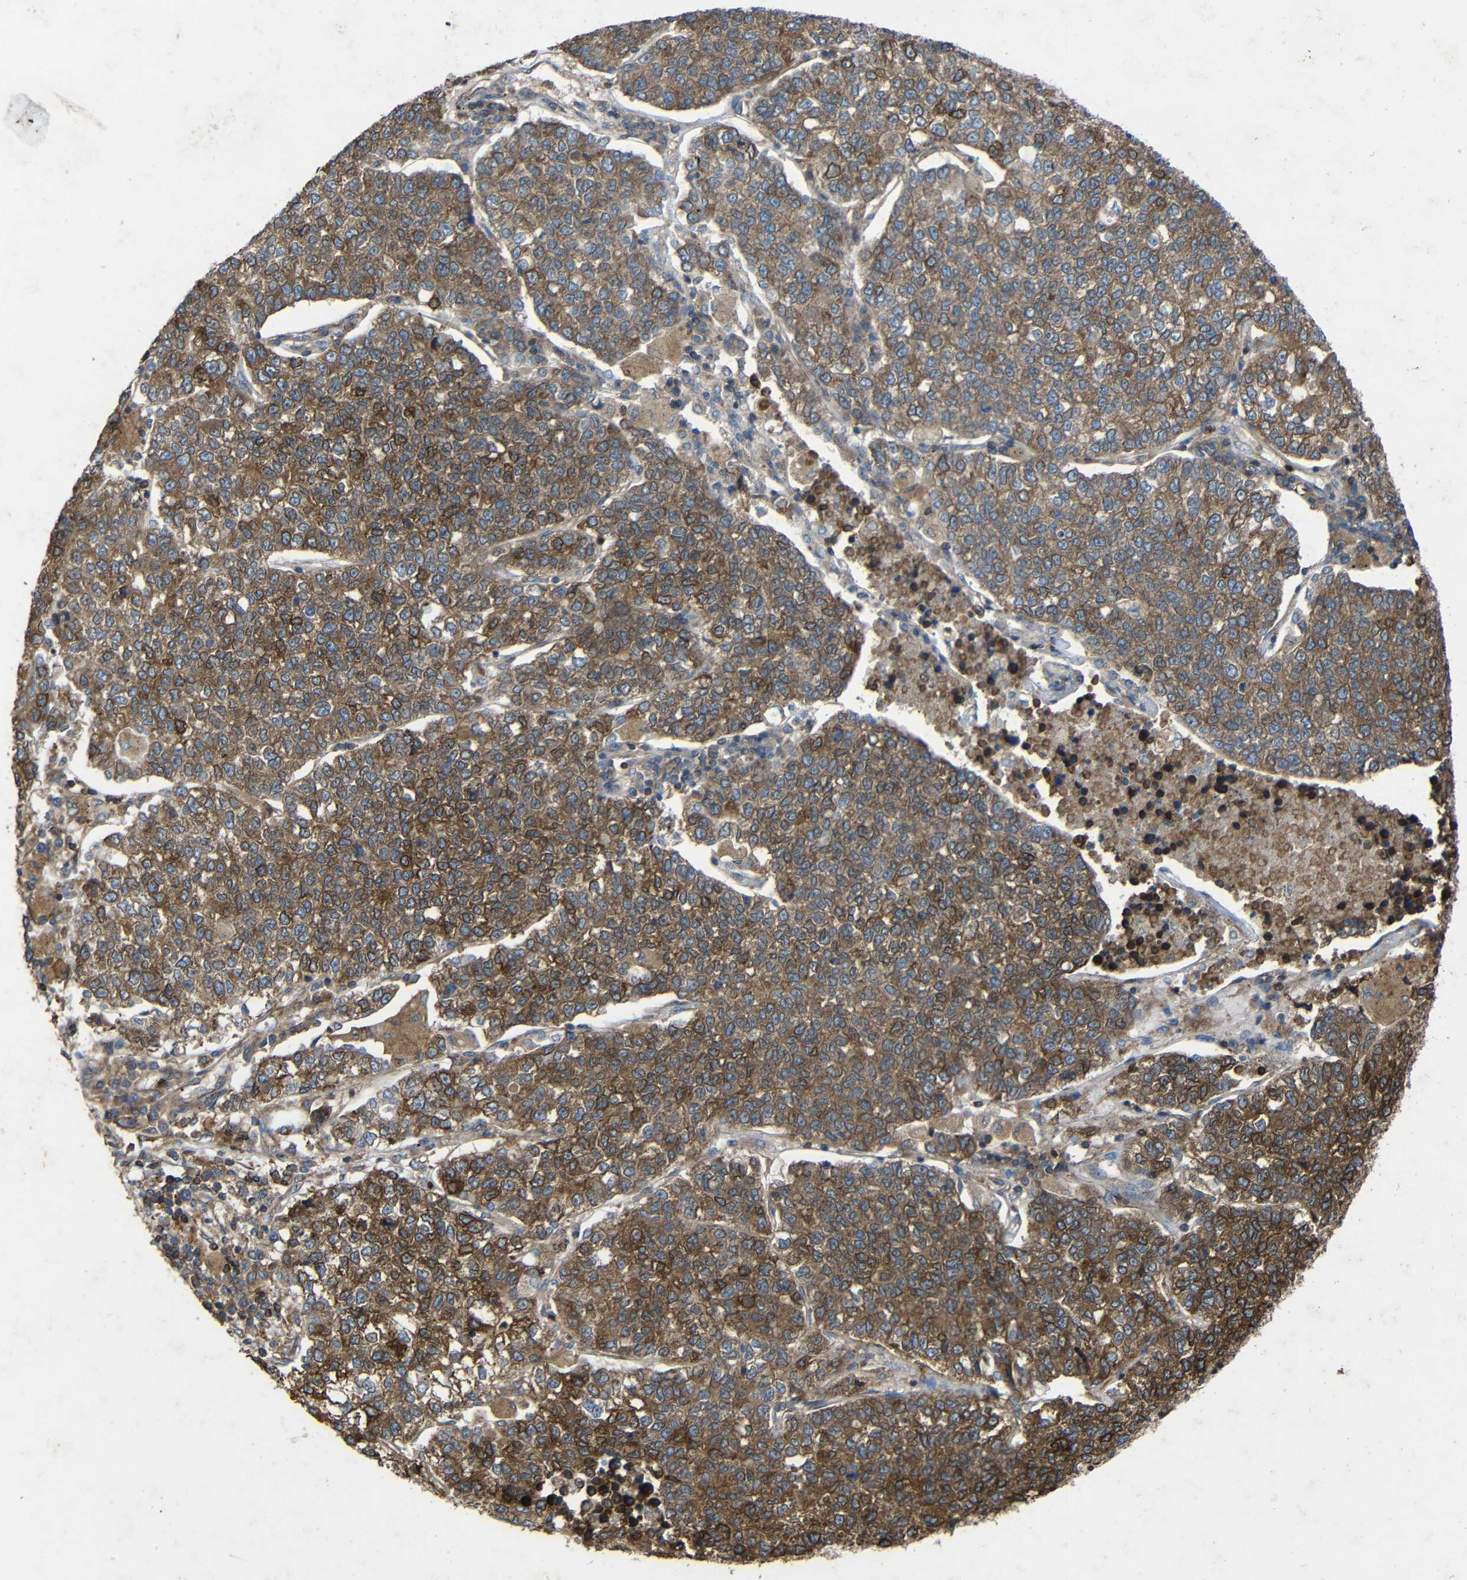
{"staining": {"intensity": "moderate", "quantity": ">75%", "location": "cytoplasmic/membranous"}, "tissue": "lung cancer", "cell_type": "Tumor cells", "image_type": "cancer", "snomed": [{"axis": "morphology", "description": "Adenocarcinoma, NOS"}, {"axis": "topography", "description": "Lung"}], "caption": "Tumor cells display medium levels of moderate cytoplasmic/membranous positivity in approximately >75% of cells in human lung cancer. The staining was performed using DAB (3,3'-diaminobenzidine) to visualize the protein expression in brown, while the nuclei were stained in blue with hematoxylin (Magnification: 20x).", "gene": "TREM2", "patient": {"sex": "male", "age": 49}}